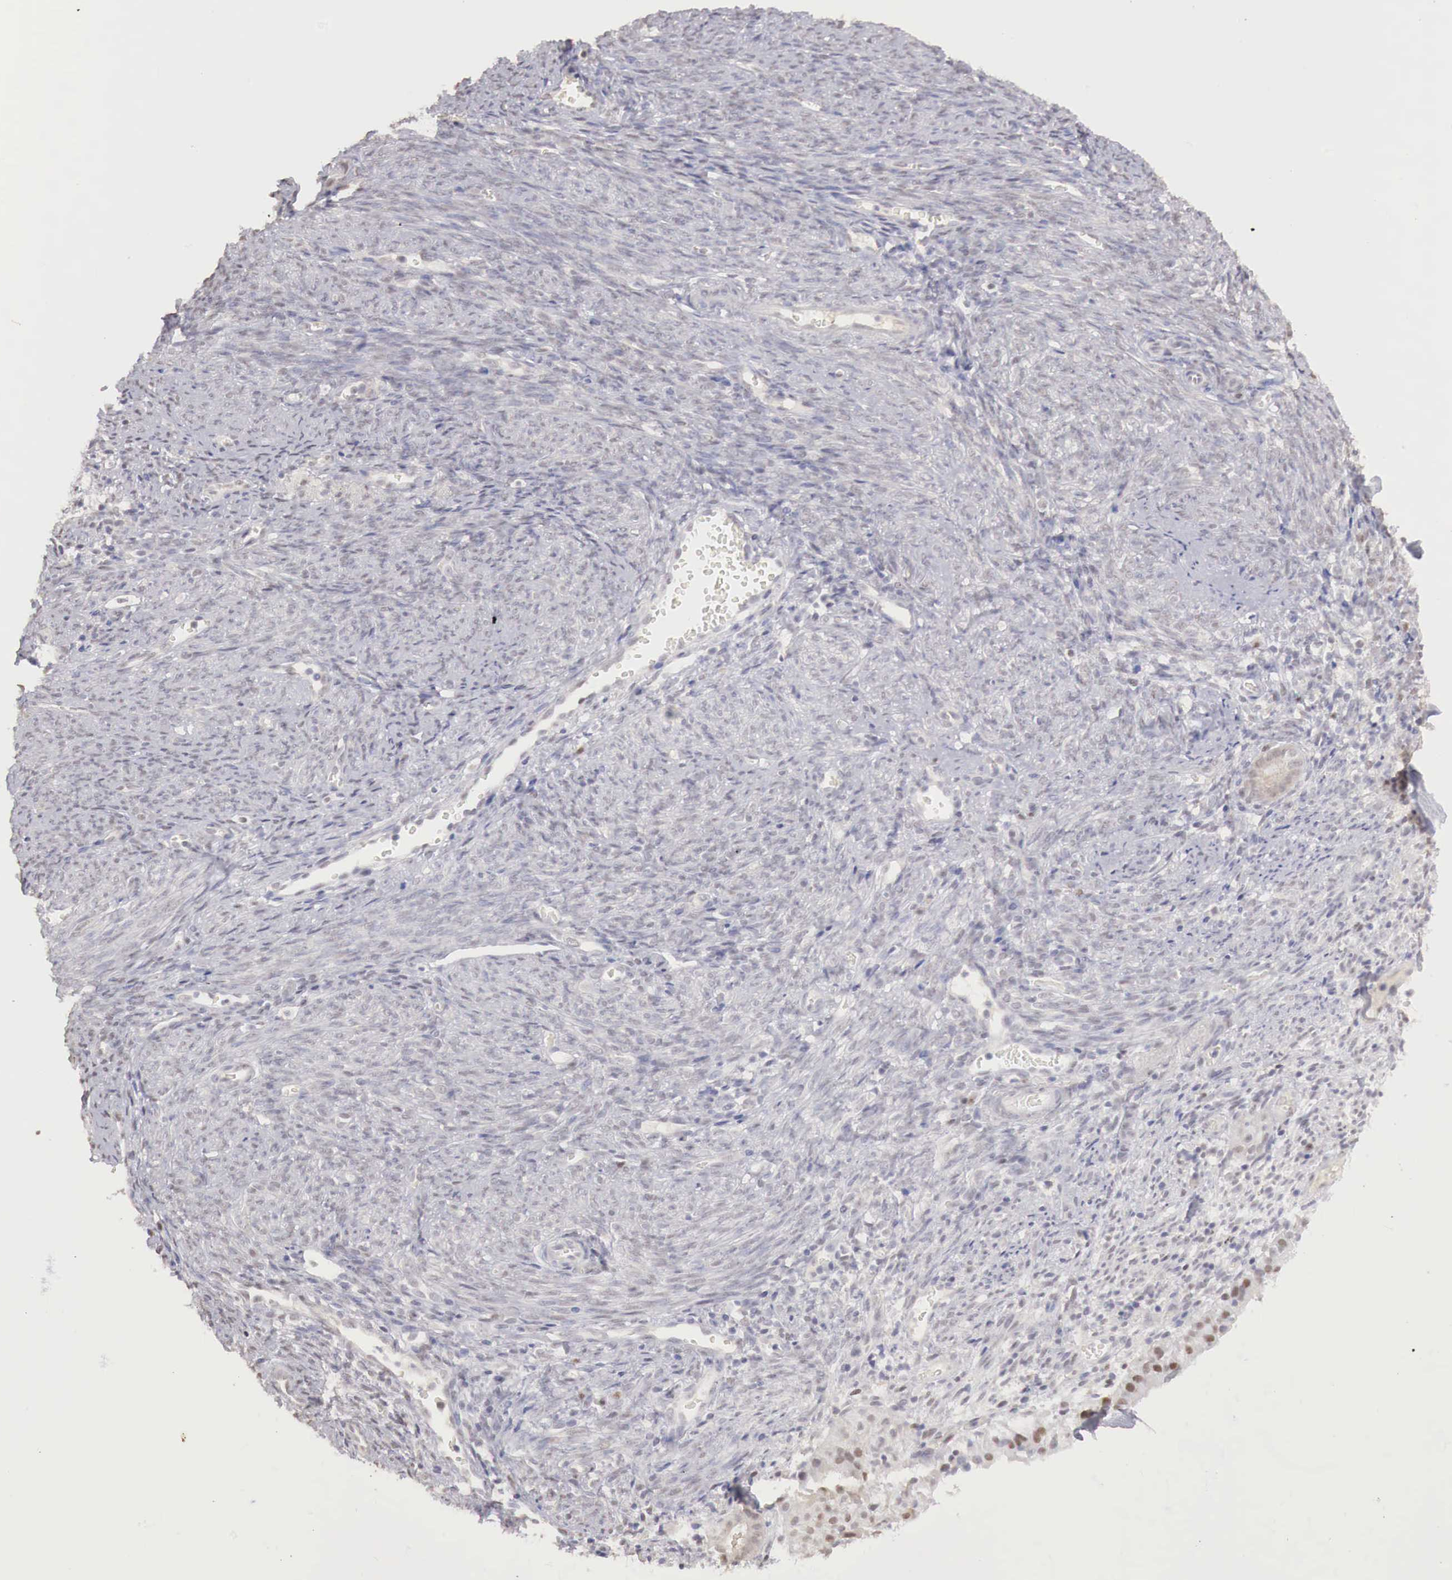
{"staining": {"intensity": "negative", "quantity": "none", "location": "none"}, "tissue": "endometrium", "cell_type": "Cells in endometrial stroma", "image_type": "normal", "snomed": [{"axis": "morphology", "description": "Normal tissue, NOS"}, {"axis": "topography", "description": "Uterus"}], "caption": "This is a micrograph of IHC staining of normal endometrium, which shows no staining in cells in endometrial stroma. (DAB (3,3'-diaminobenzidine) immunohistochemistry visualized using brightfield microscopy, high magnification).", "gene": "UBA1", "patient": {"sex": "female", "age": 83}}